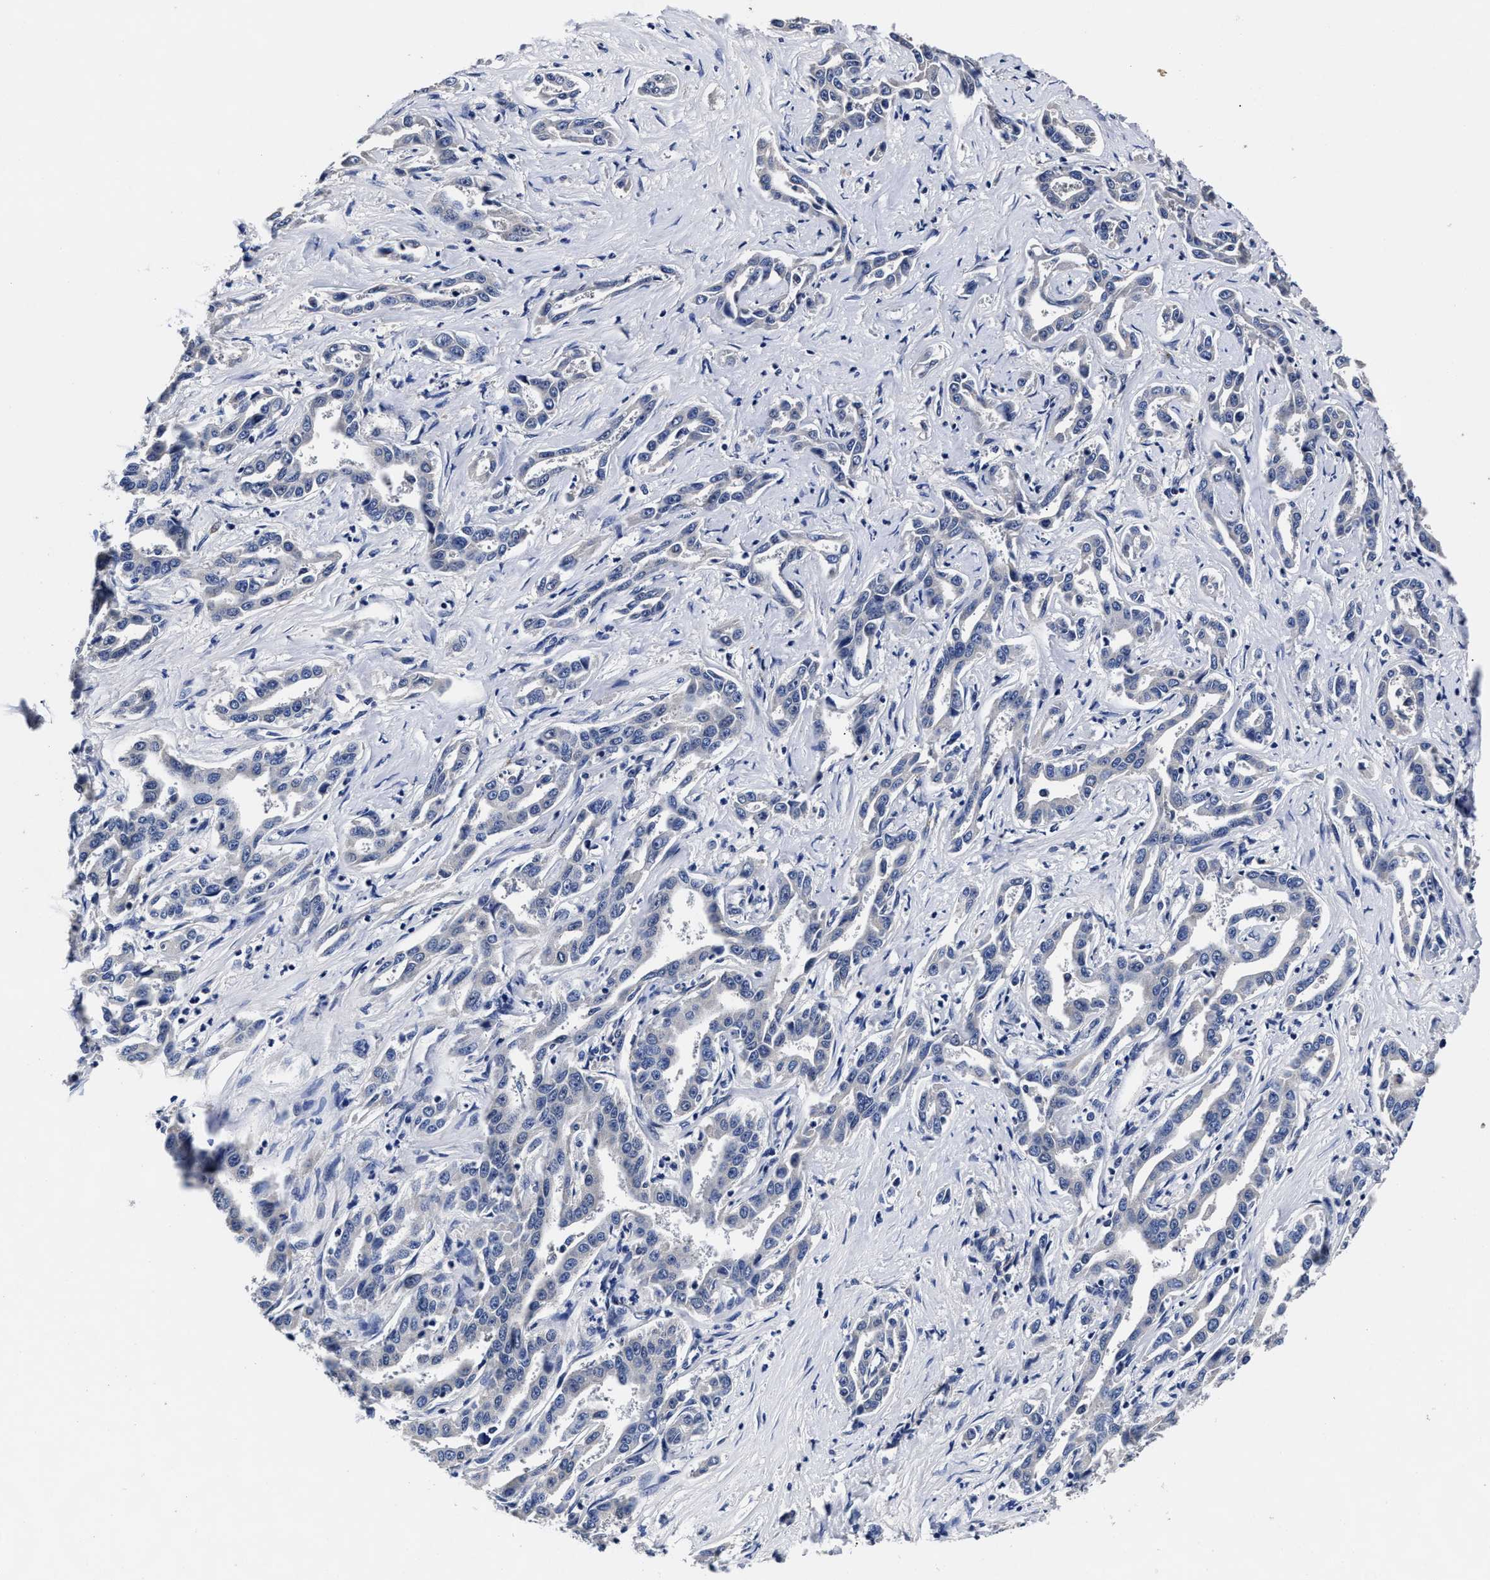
{"staining": {"intensity": "negative", "quantity": "none", "location": "none"}, "tissue": "liver cancer", "cell_type": "Tumor cells", "image_type": "cancer", "snomed": [{"axis": "morphology", "description": "Cholangiocarcinoma"}, {"axis": "topography", "description": "Liver"}], "caption": "This image is of liver cancer (cholangiocarcinoma) stained with immunohistochemistry to label a protein in brown with the nuclei are counter-stained blue. There is no expression in tumor cells.", "gene": "OLFML2A", "patient": {"sex": "male", "age": 59}}